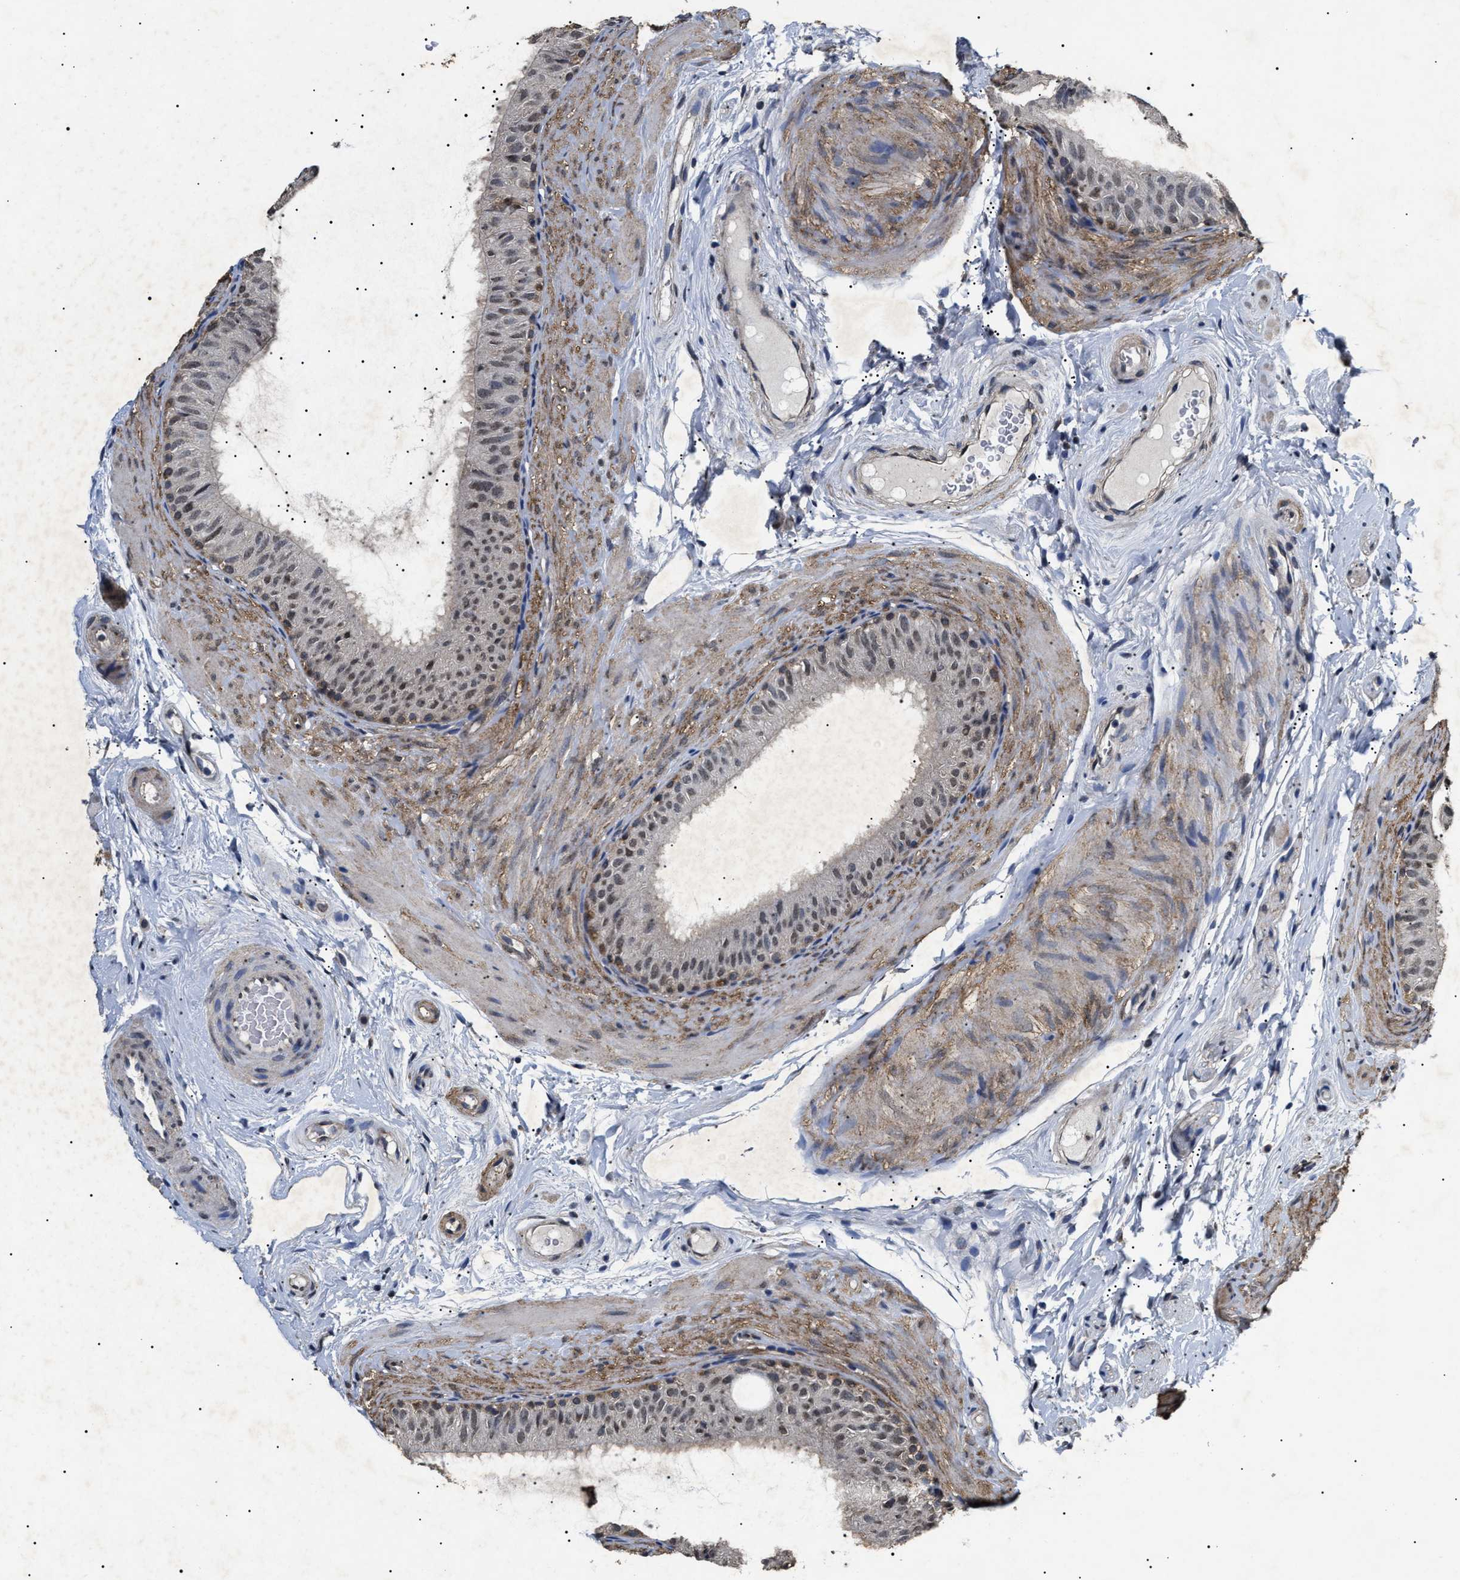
{"staining": {"intensity": "weak", "quantity": ">75%", "location": "cytoplasmic/membranous,nuclear"}, "tissue": "epididymis", "cell_type": "Glandular cells", "image_type": "normal", "snomed": [{"axis": "morphology", "description": "Normal tissue, NOS"}, {"axis": "topography", "description": "Epididymis"}], "caption": "Immunohistochemical staining of normal epididymis displays low levels of weak cytoplasmic/membranous,nuclear staining in about >75% of glandular cells. The staining is performed using DAB brown chromogen to label protein expression. The nuclei are counter-stained blue using hematoxylin.", "gene": "ANP32E", "patient": {"sex": "male", "age": 34}}